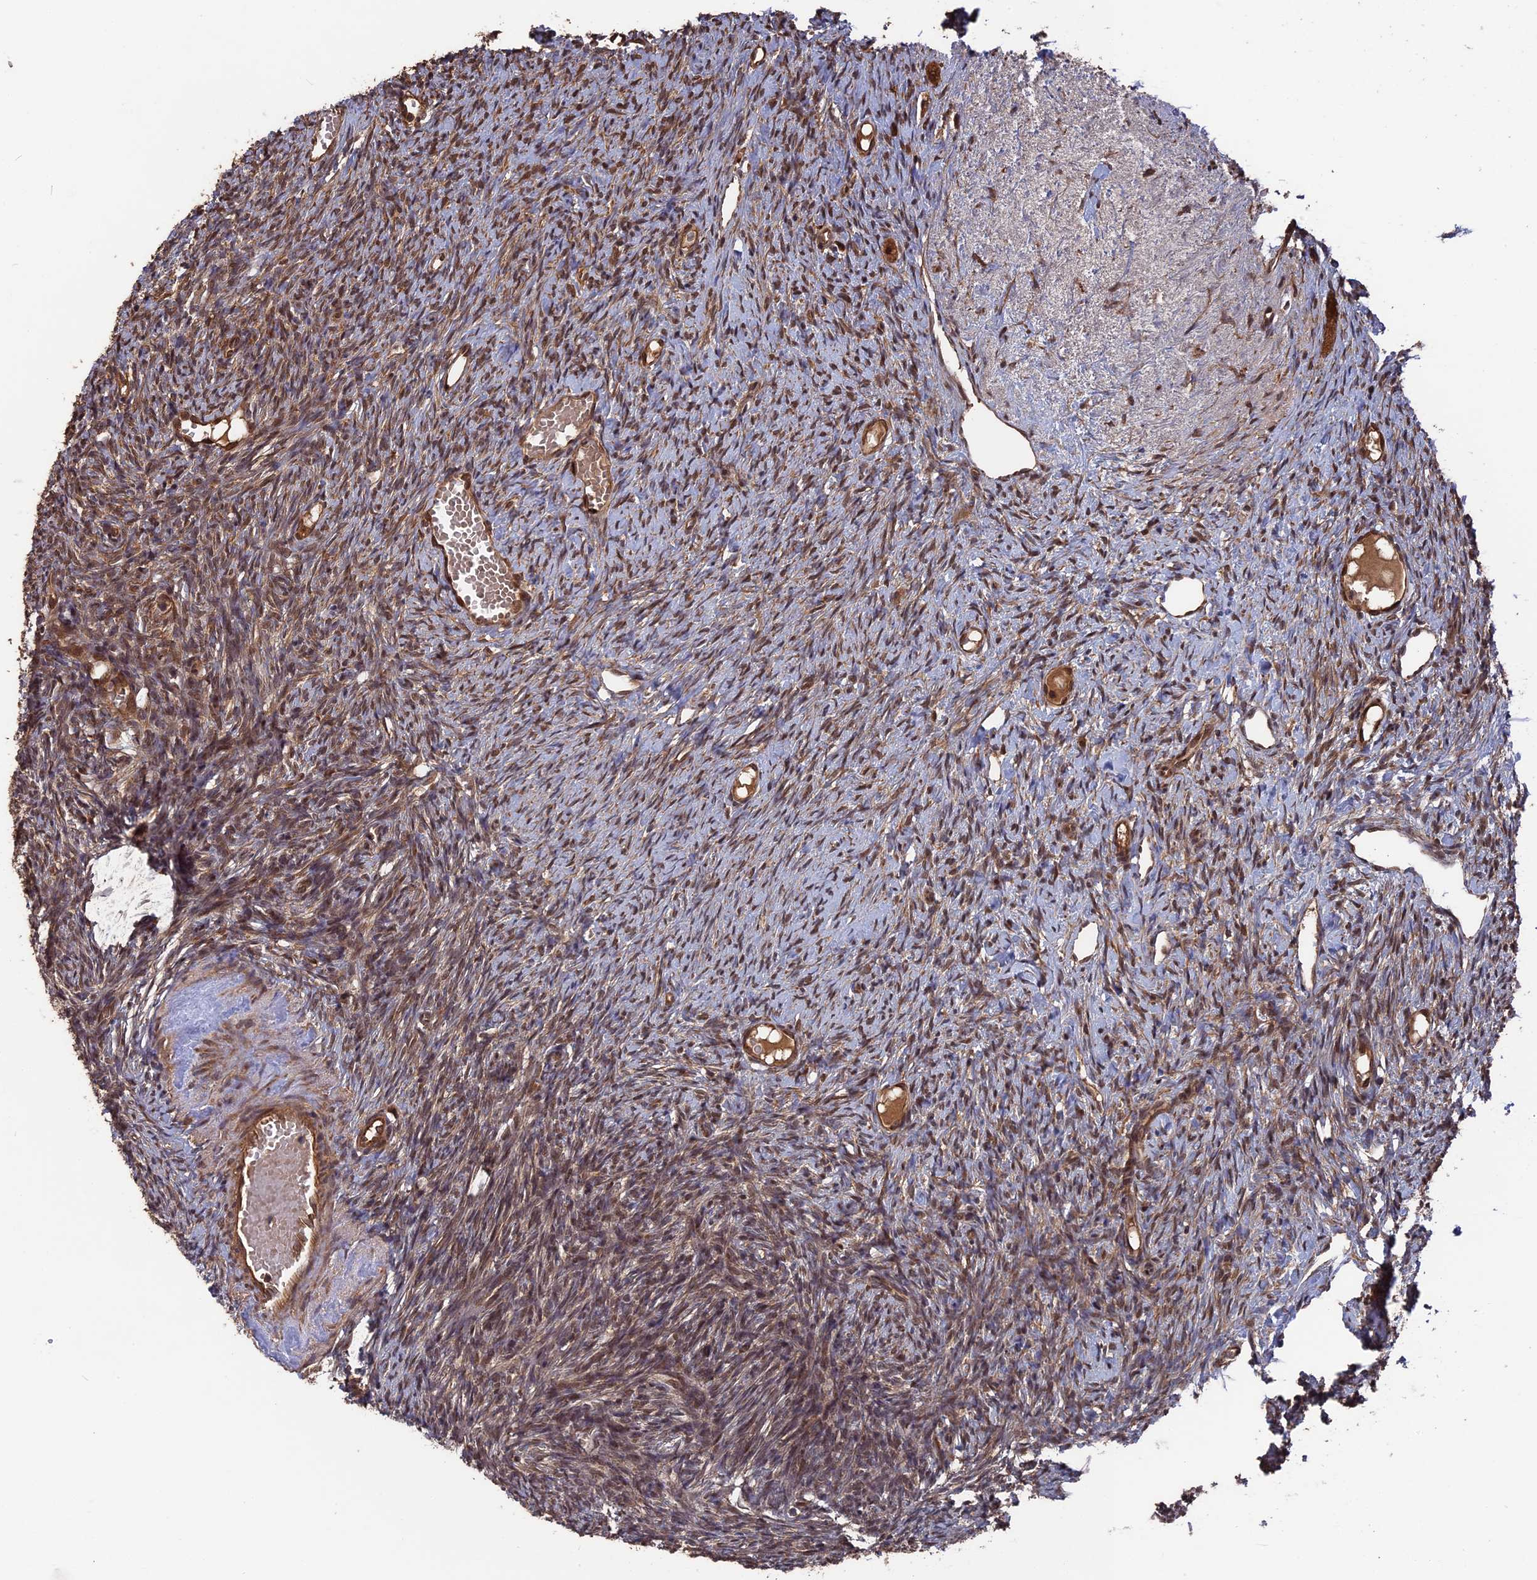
{"staining": {"intensity": "moderate", "quantity": ">75%", "location": "cytoplasmic/membranous,nuclear"}, "tissue": "ovary", "cell_type": "Ovarian stroma cells", "image_type": "normal", "snomed": [{"axis": "morphology", "description": "Normal tissue, NOS"}, {"axis": "topography", "description": "Ovary"}], "caption": "DAB (3,3'-diaminobenzidine) immunohistochemical staining of benign human ovary shows moderate cytoplasmic/membranous,nuclear protein expression in approximately >75% of ovarian stroma cells. Immunohistochemistry (ihc) stains the protein of interest in brown and the nuclei are stained blue.", "gene": "TELO2", "patient": {"sex": "female", "age": 51}}